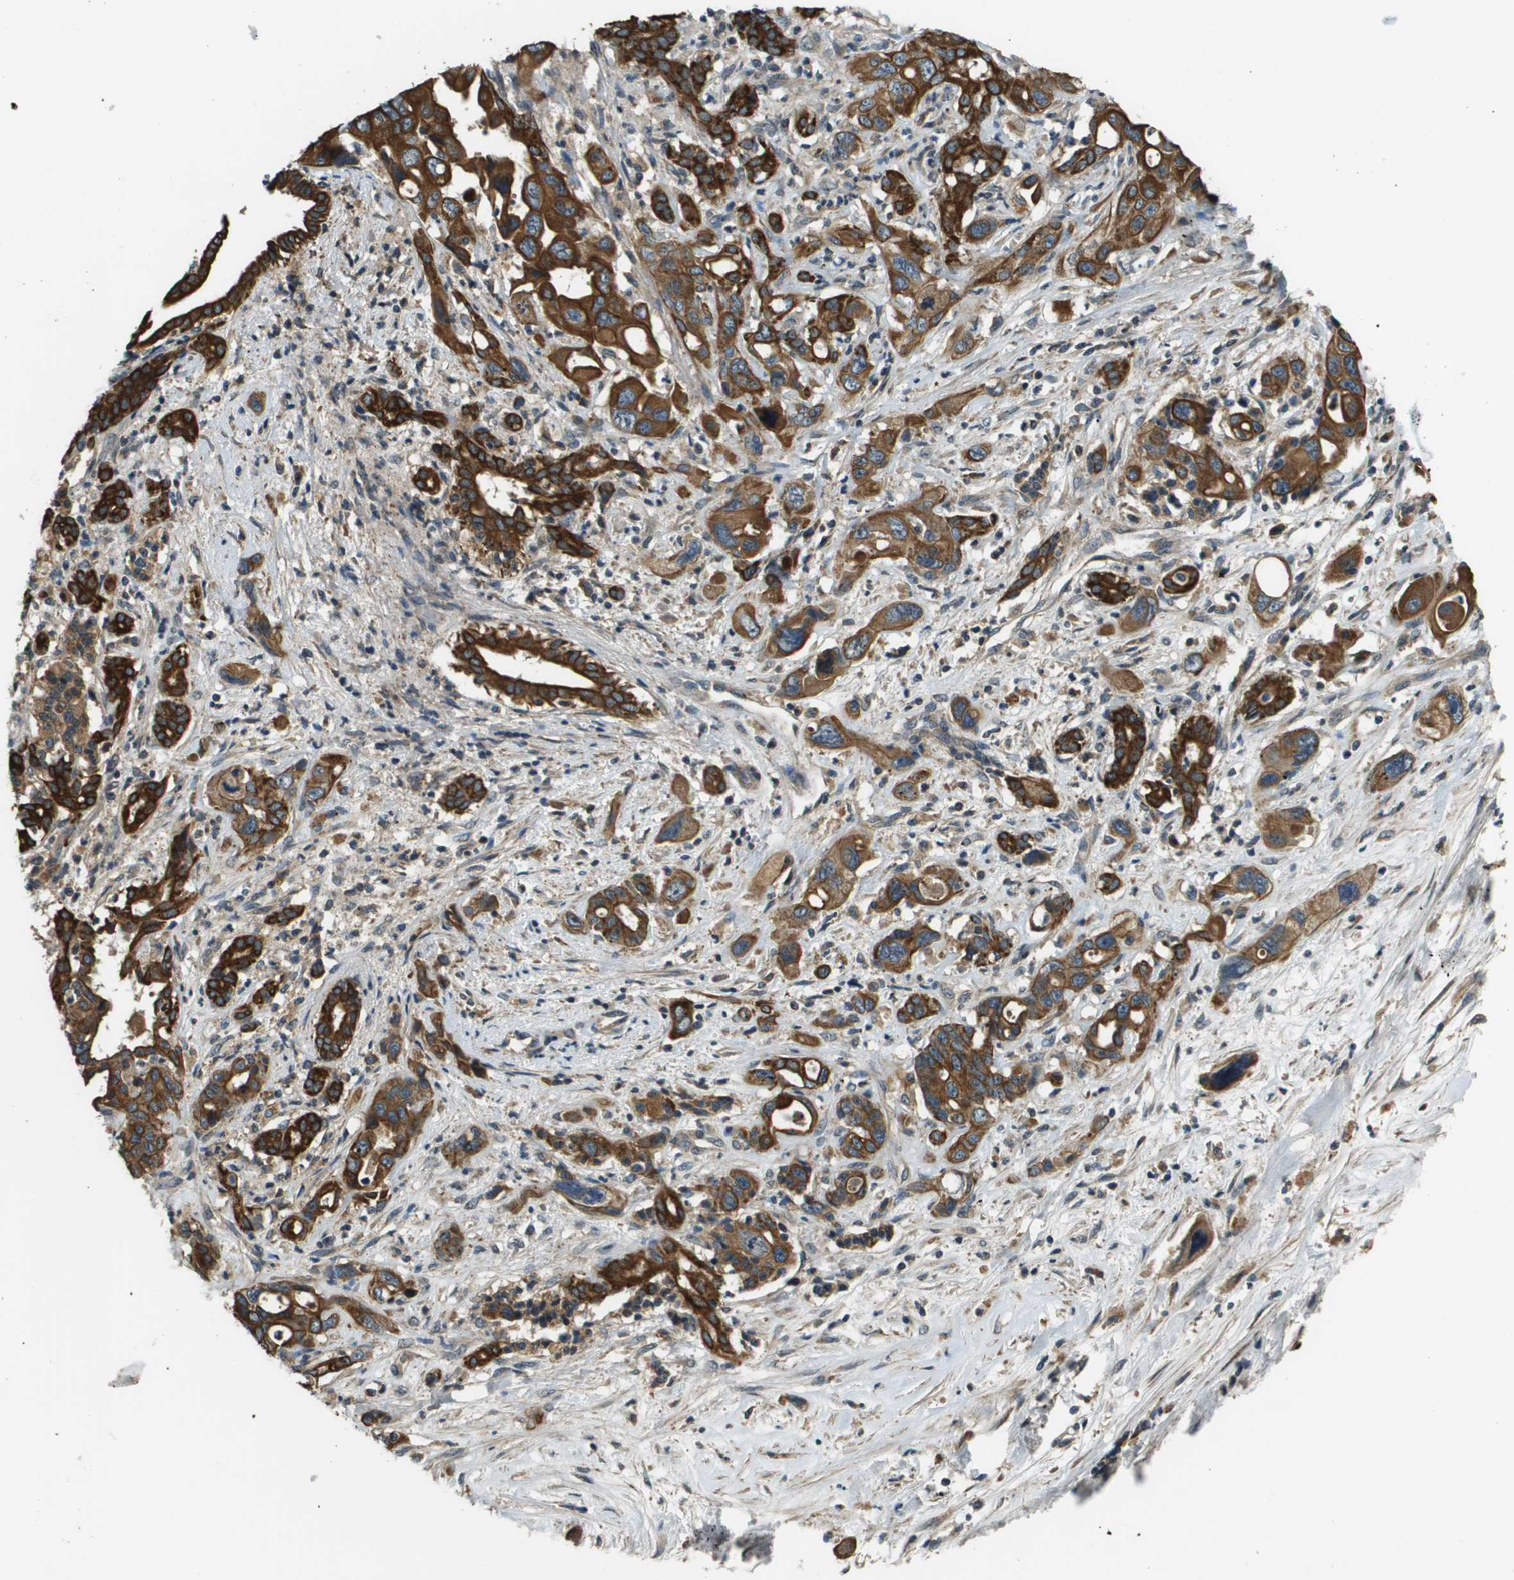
{"staining": {"intensity": "strong", "quantity": ">75%", "location": "cytoplasmic/membranous"}, "tissue": "pancreatic cancer", "cell_type": "Tumor cells", "image_type": "cancer", "snomed": [{"axis": "morphology", "description": "Adenocarcinoma, NOS"}, {"axis": "topography", "description": "Pancreas"}], "caption": "Pancreatic adenocarcinoma stained with a brown dye displays strong cytoplasmic/membranous positive positivity in about >75% of tumor cells.", "gene": "CDKN2C", "patient": {"sex": "male", "age": 46}}